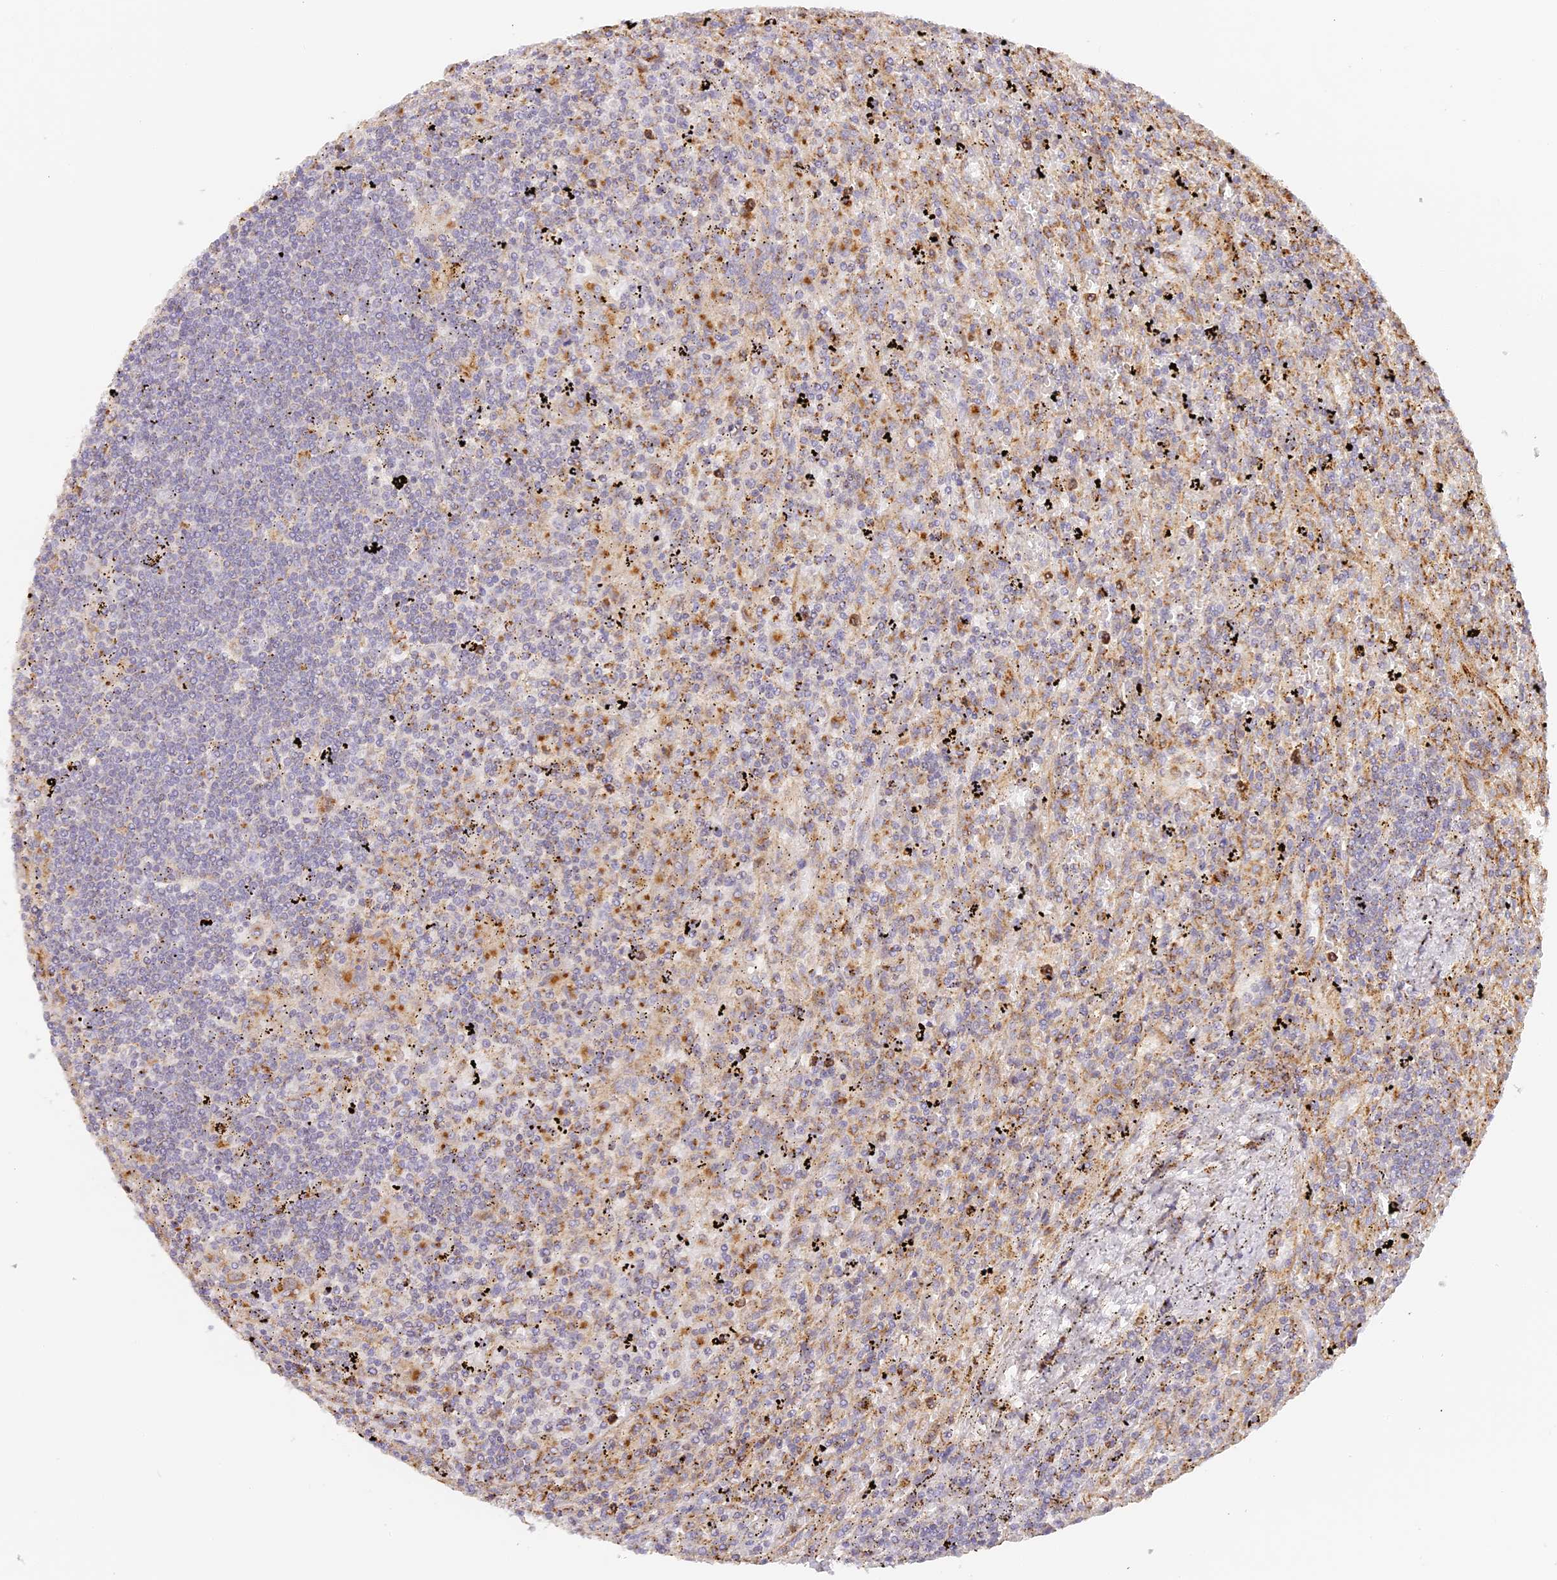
{"staining": {"intensity": "moderate", "quantity": "<25%", "location": "cytoplasmic/membranous"}, "tissue": "lymphoma", "cell_type": "Tumor cells", "image_type": "cancer", "snomed": [{"axis": "morphology", "description": "Malignant lymphoma, non-Hodgkin's type, Low grade"}, {"axis": "topography", "description": "Spleen"}], "caption": "An immunohistochemistry micrograph of tumor tissue is shown. Protein staining in brown labels moderate cytoplasmic/membranous positivity in low-grade malignant lymphoma, non-Hodgkin's type within tumor cells.", "gene": "LAMP2", "patient": {"sex": "male", "age": 76}}